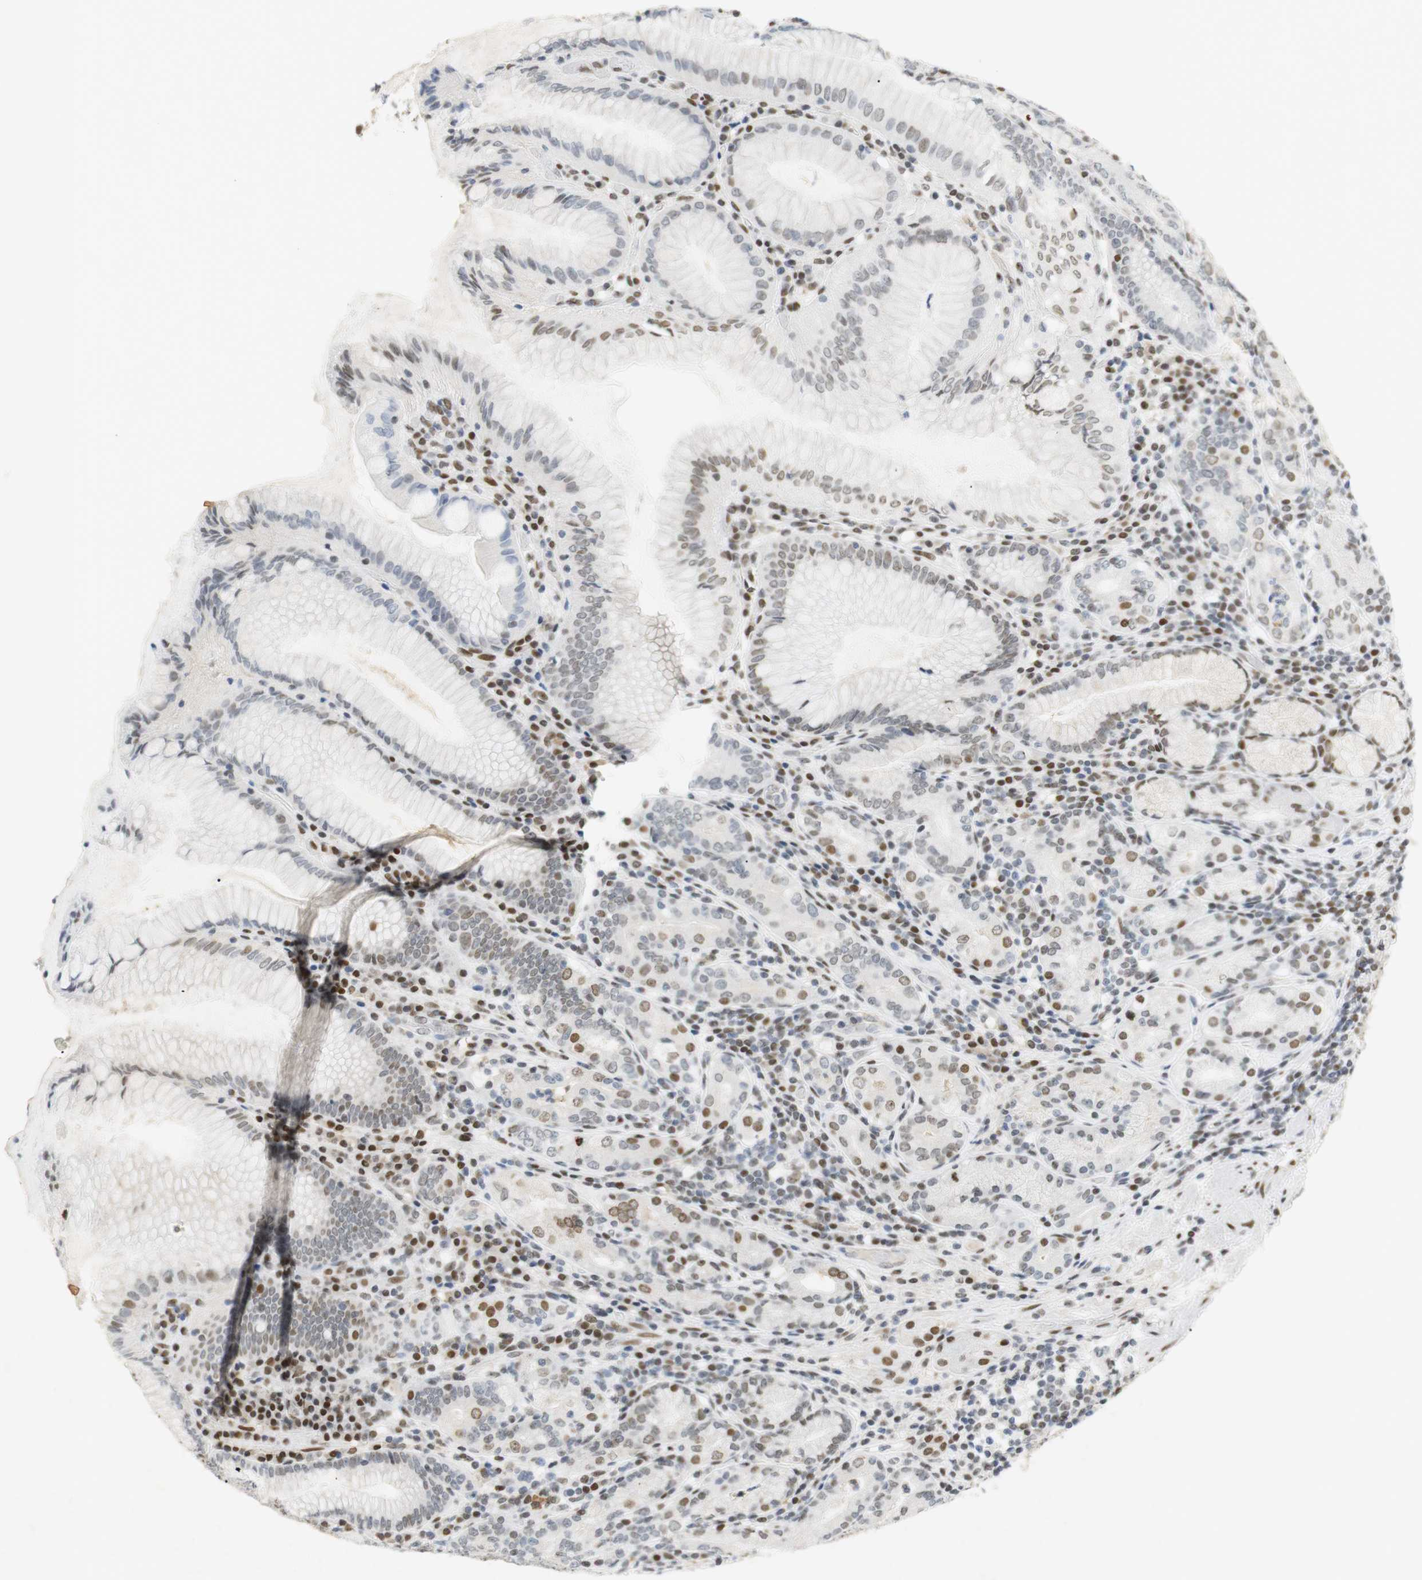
{"staining": {"intensity": "moderate", "quantity": "<25%", "location": "nuclear"}, "tissue": "stomach", "cell_type": "Glandular cells", "image_type": "normal", "snomed": [{"axis": "morphology", "description": "Normal tissue, NOS"}, {"axis": "topography", "description": "Stomach, lower"}], "caption": "Approximately <25% of glandular cells in benign human stomach exhibit moderate nuclear protein expression as visualized by brown immunohistochemical staining.", "gene": "BMI1", "patient": {"sex": "female", "age": 76}}